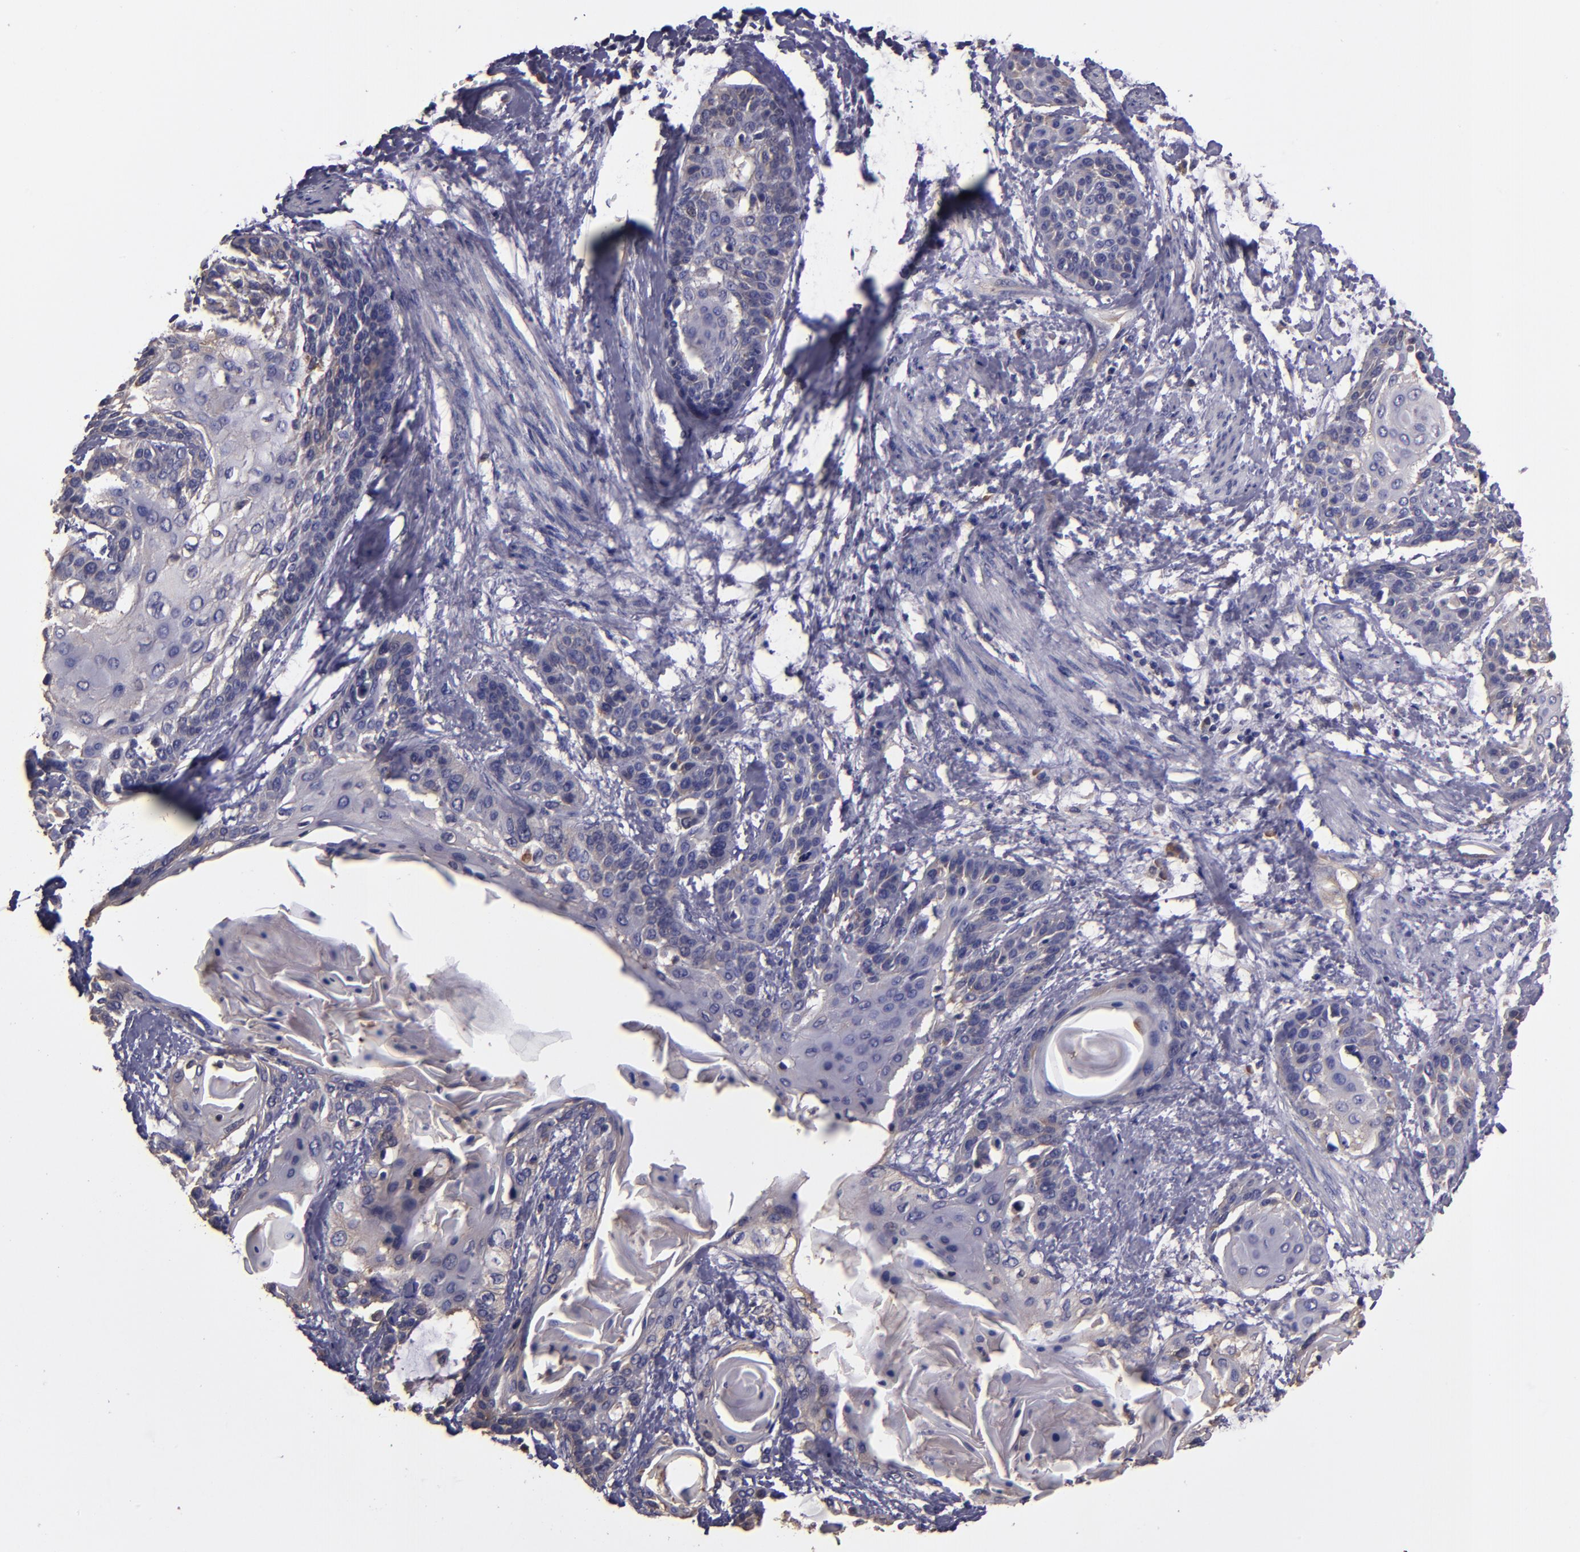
{"staining": {"intensity": "weak", "quantity": "<25%", "location": "cytoplasmic/membranous"}, "tissue": "cervical cancer", "cell_type": "Tumor cells", "image_type": "cancer", "snomed": [{"axis": "morphology", "description": "Squamous cell carcinoma, NOS"}, {"axis": "topography", "description": "Cervix"}], "caption": "Tumor cells are negative for brown protein staining in cervical cancer (squamous cell carcinoma).", "gene": "CARS1", "patient": {"sex": "female", "age": 57}}